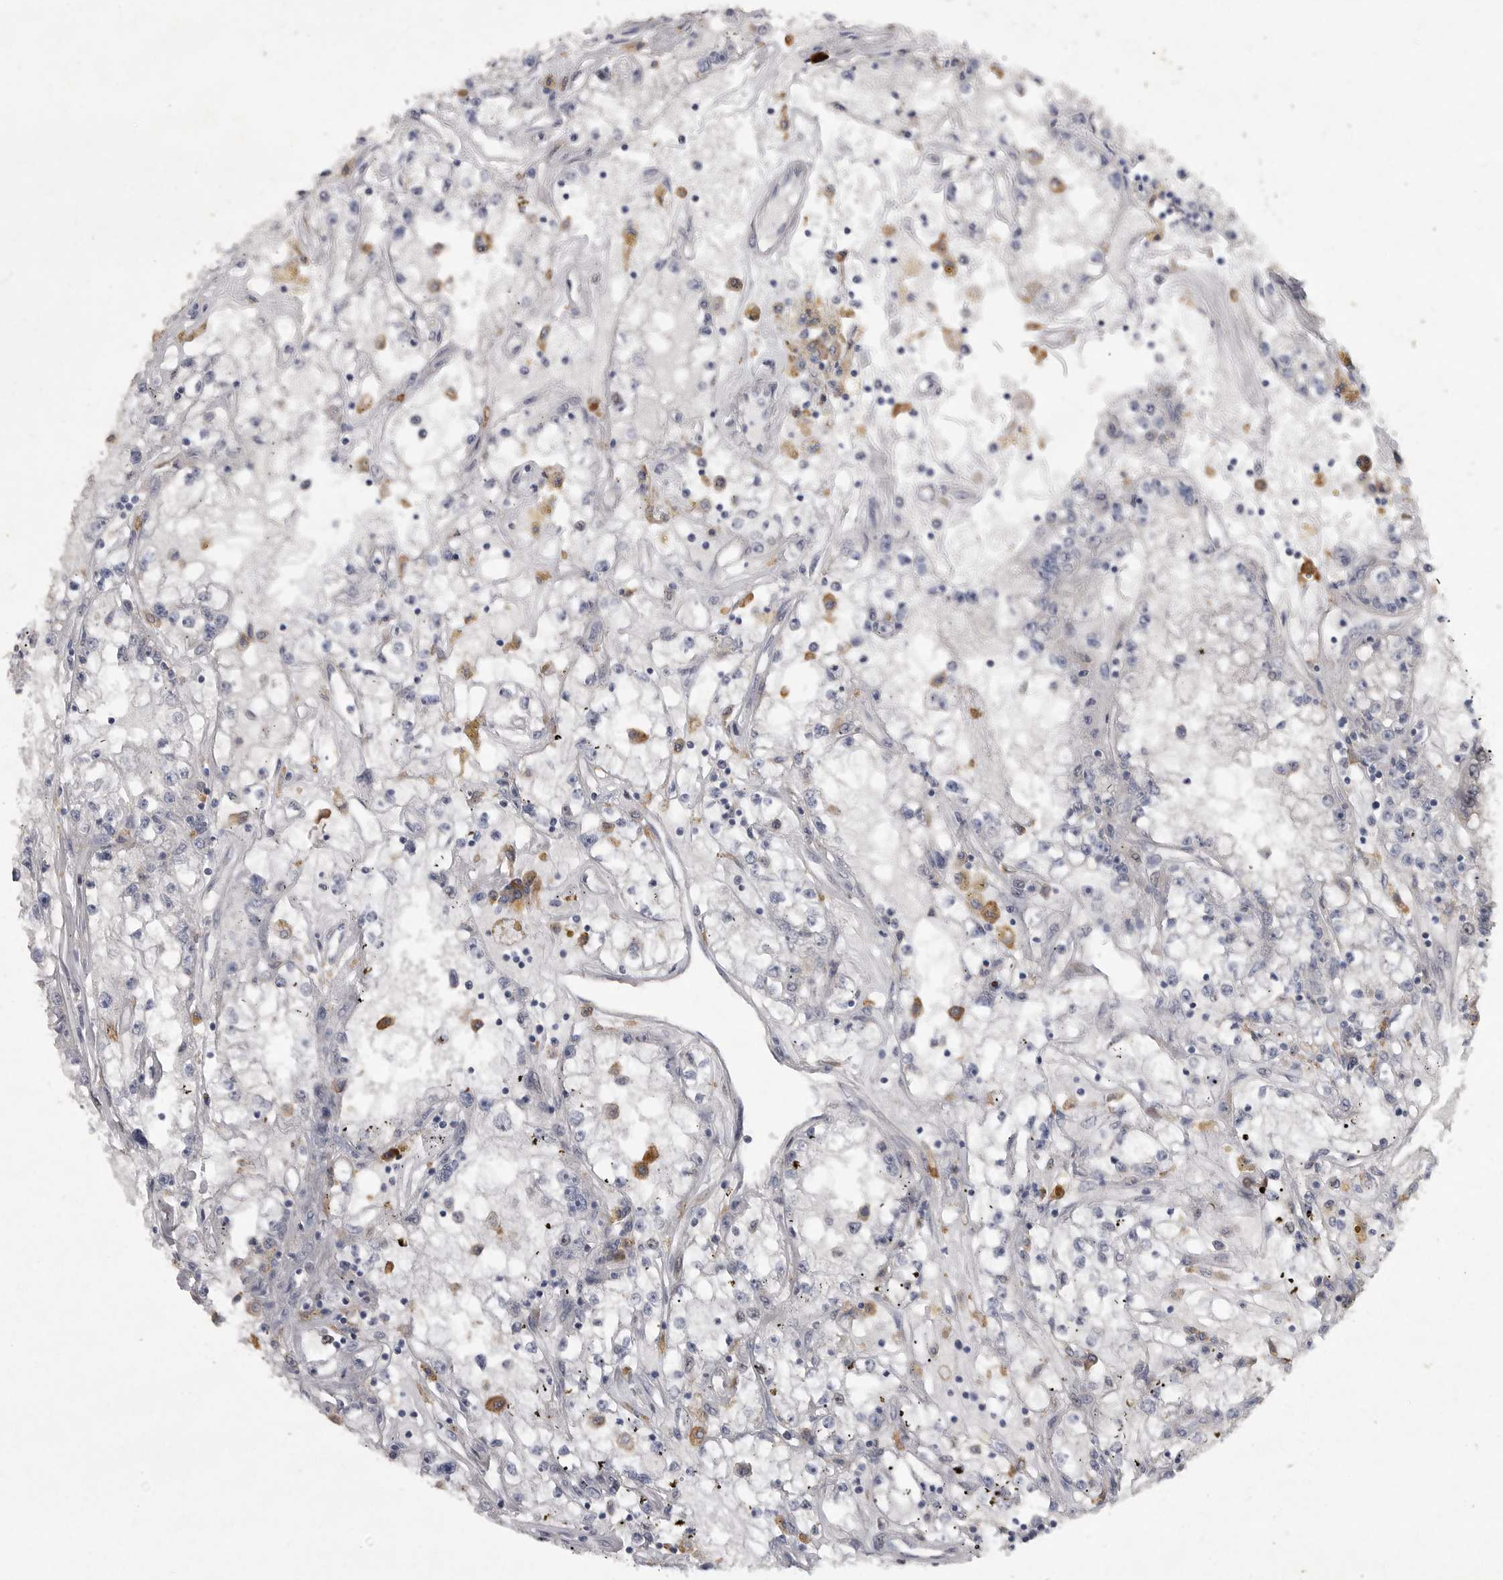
{"staining": {"intensity": "negative", "quantity": "none", "location": "none"}, "tissue": "renal cancer", "cell_type": "Tumor cells", "image_type": "cancer", "snomed": [{"axis": "morphology", "description": "Adenocarcinoma, NOS"}, {"axis": "topography", "description": "Kidney"}], "caption": "Immunohistochemistry micrograph of neoplastic tissue: human renal cancer (adenocarcinoma) stained with DAB (3,3'-diaminobenzidine) demonstrates no significant protein expression in tumor cells. (DAB (3,3'-diaminobenzidine) IHC, high magnification).", "gene": "EDEM3", "patient": {"sex": "male", "age": 56}}